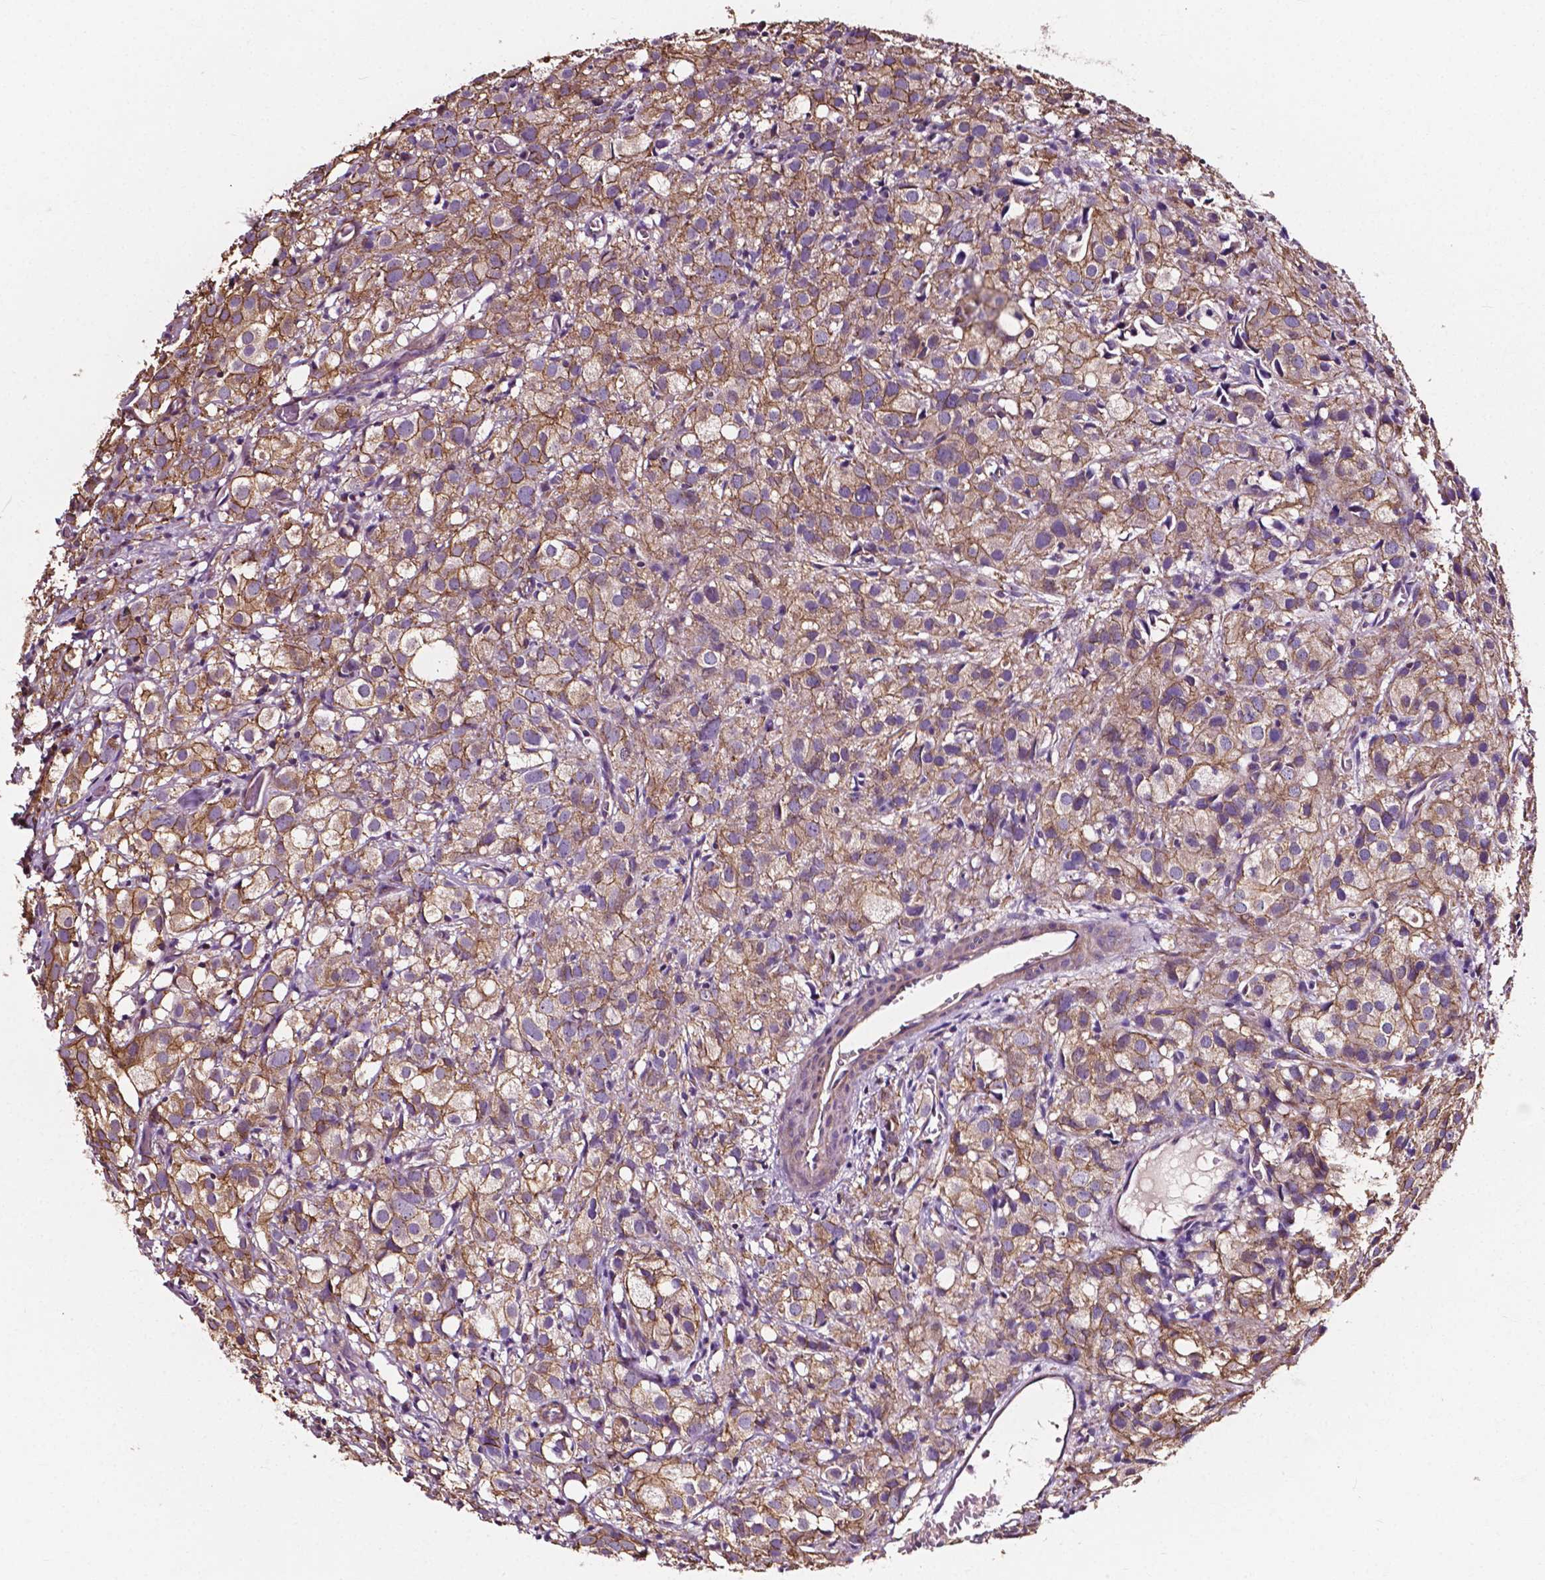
{"staining": {"intensity": "moderate", "quantity": ">75%", "location": "cytoplasmic/membranous"}, "tissue": "prostate cancer", "cell_type": "Tumor cells", "image_type": "cancer", "snomed": [{"axis": "morphology", "description": "Adenocarcinoma, High grade"}, {"axis": "topography", "description": "Prostate"}], "caption": "IHC photomicrograph of prostate cancer stained for a protein (brown), which reveals medium levels of moderate cytoplasmic/membranous expression in approximately >75% of tumor cells.", "gene": "ATG16L1", "patient": {"sex": "male", "age": 86}}